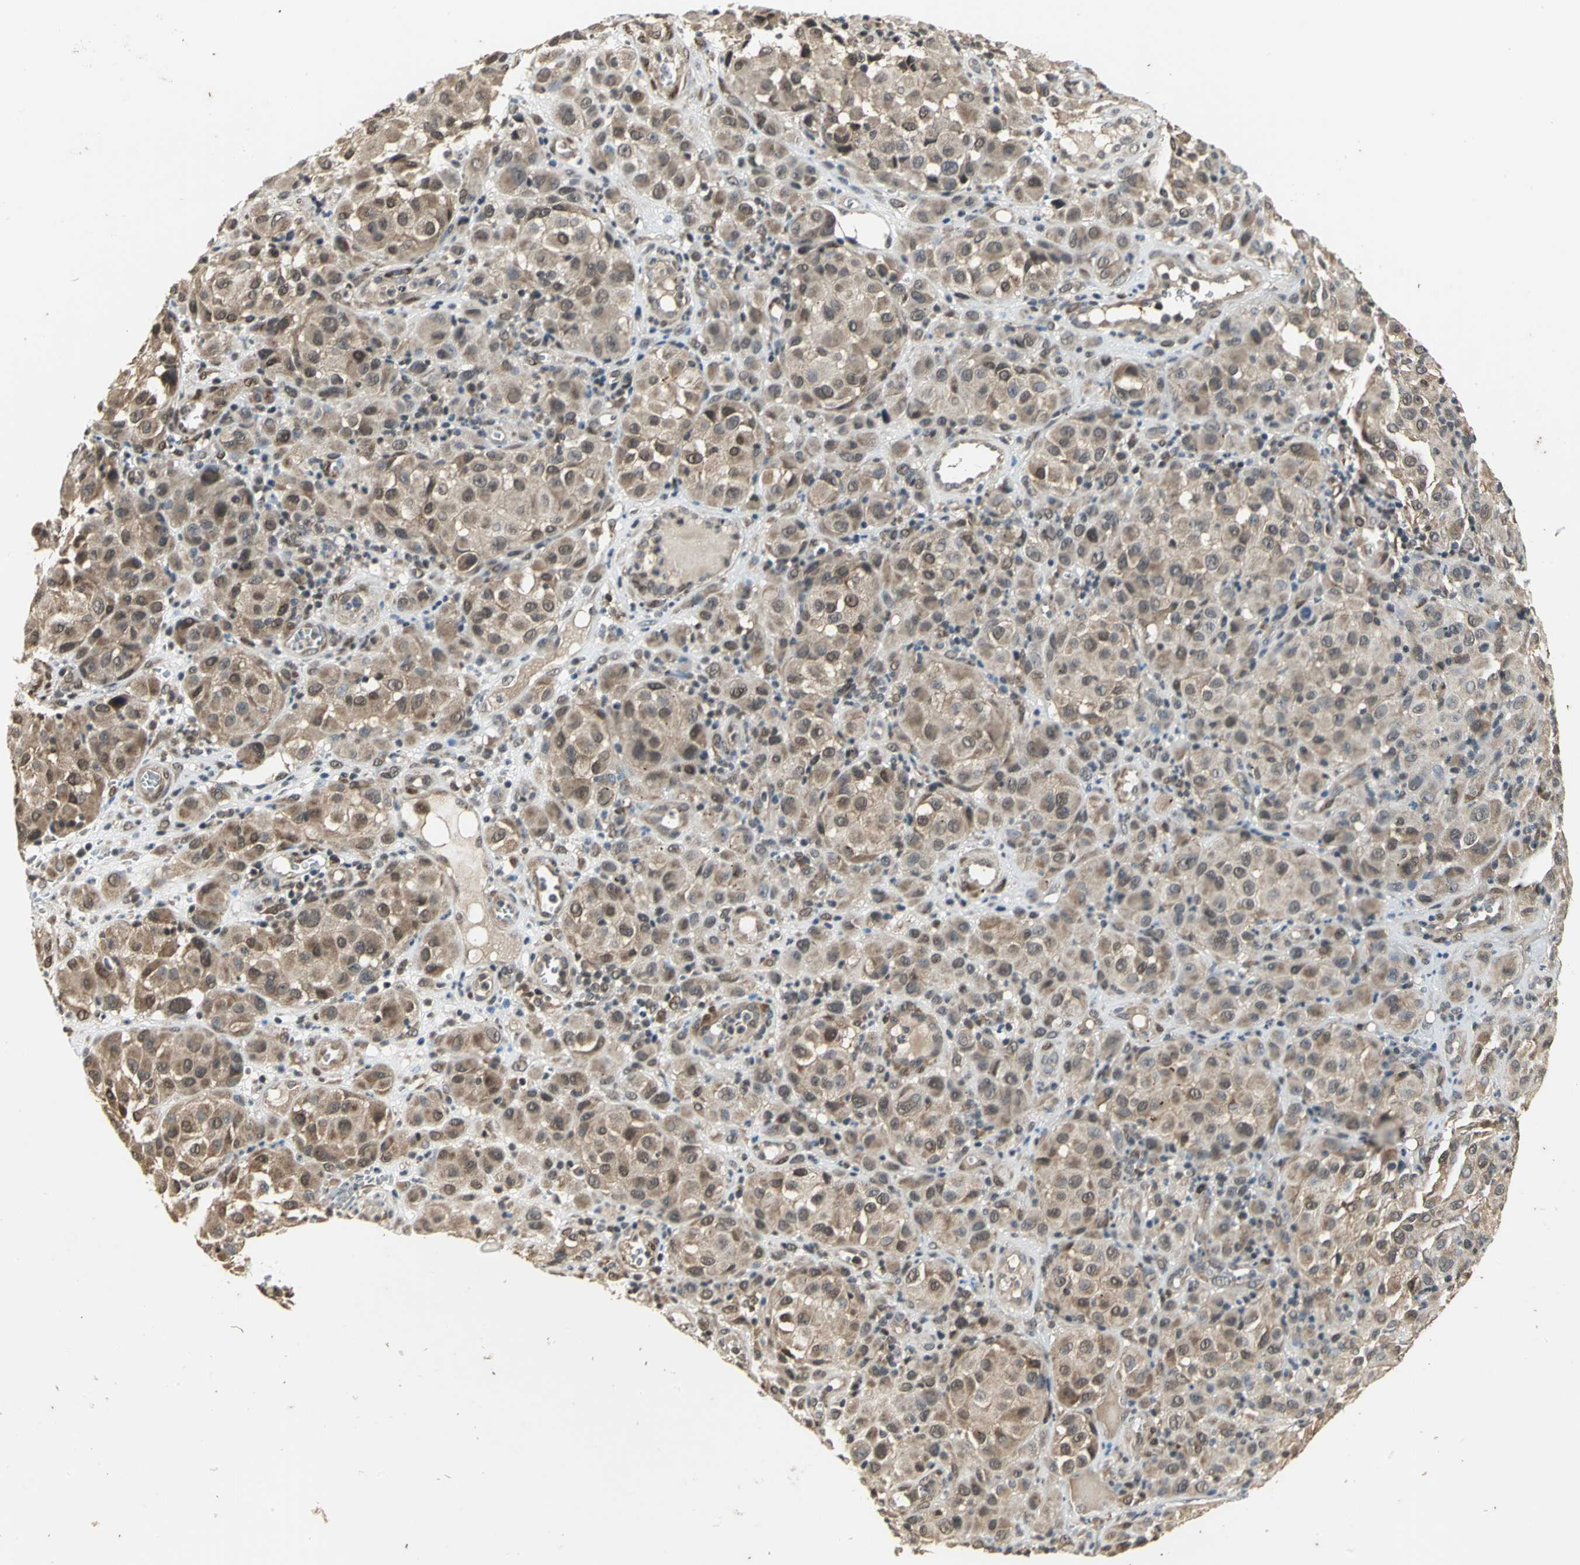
{"staining": {"intensity": "moderate", "quantity": ">75%", "location": "cytoplasmic/membranous"}, "tissue": "melanoma", "cell_type": "Tumor cells", "image_type": "cancer", "snomed": [{"axis": "morphology", "description": "Malignant melanoma, NOS"}, {"axis": "topography", "description": "Skin"}], "caption": "Immunohistochemistry (IHC) (DAB (3,3'-diaminobenzidine)) staining of human melanoma shows moderate cytoplasmic/membranous protein staining in about >75% of tumor cells.", "gene": "NOTCH3", "patient": {"sex": "female", "age": 21}}